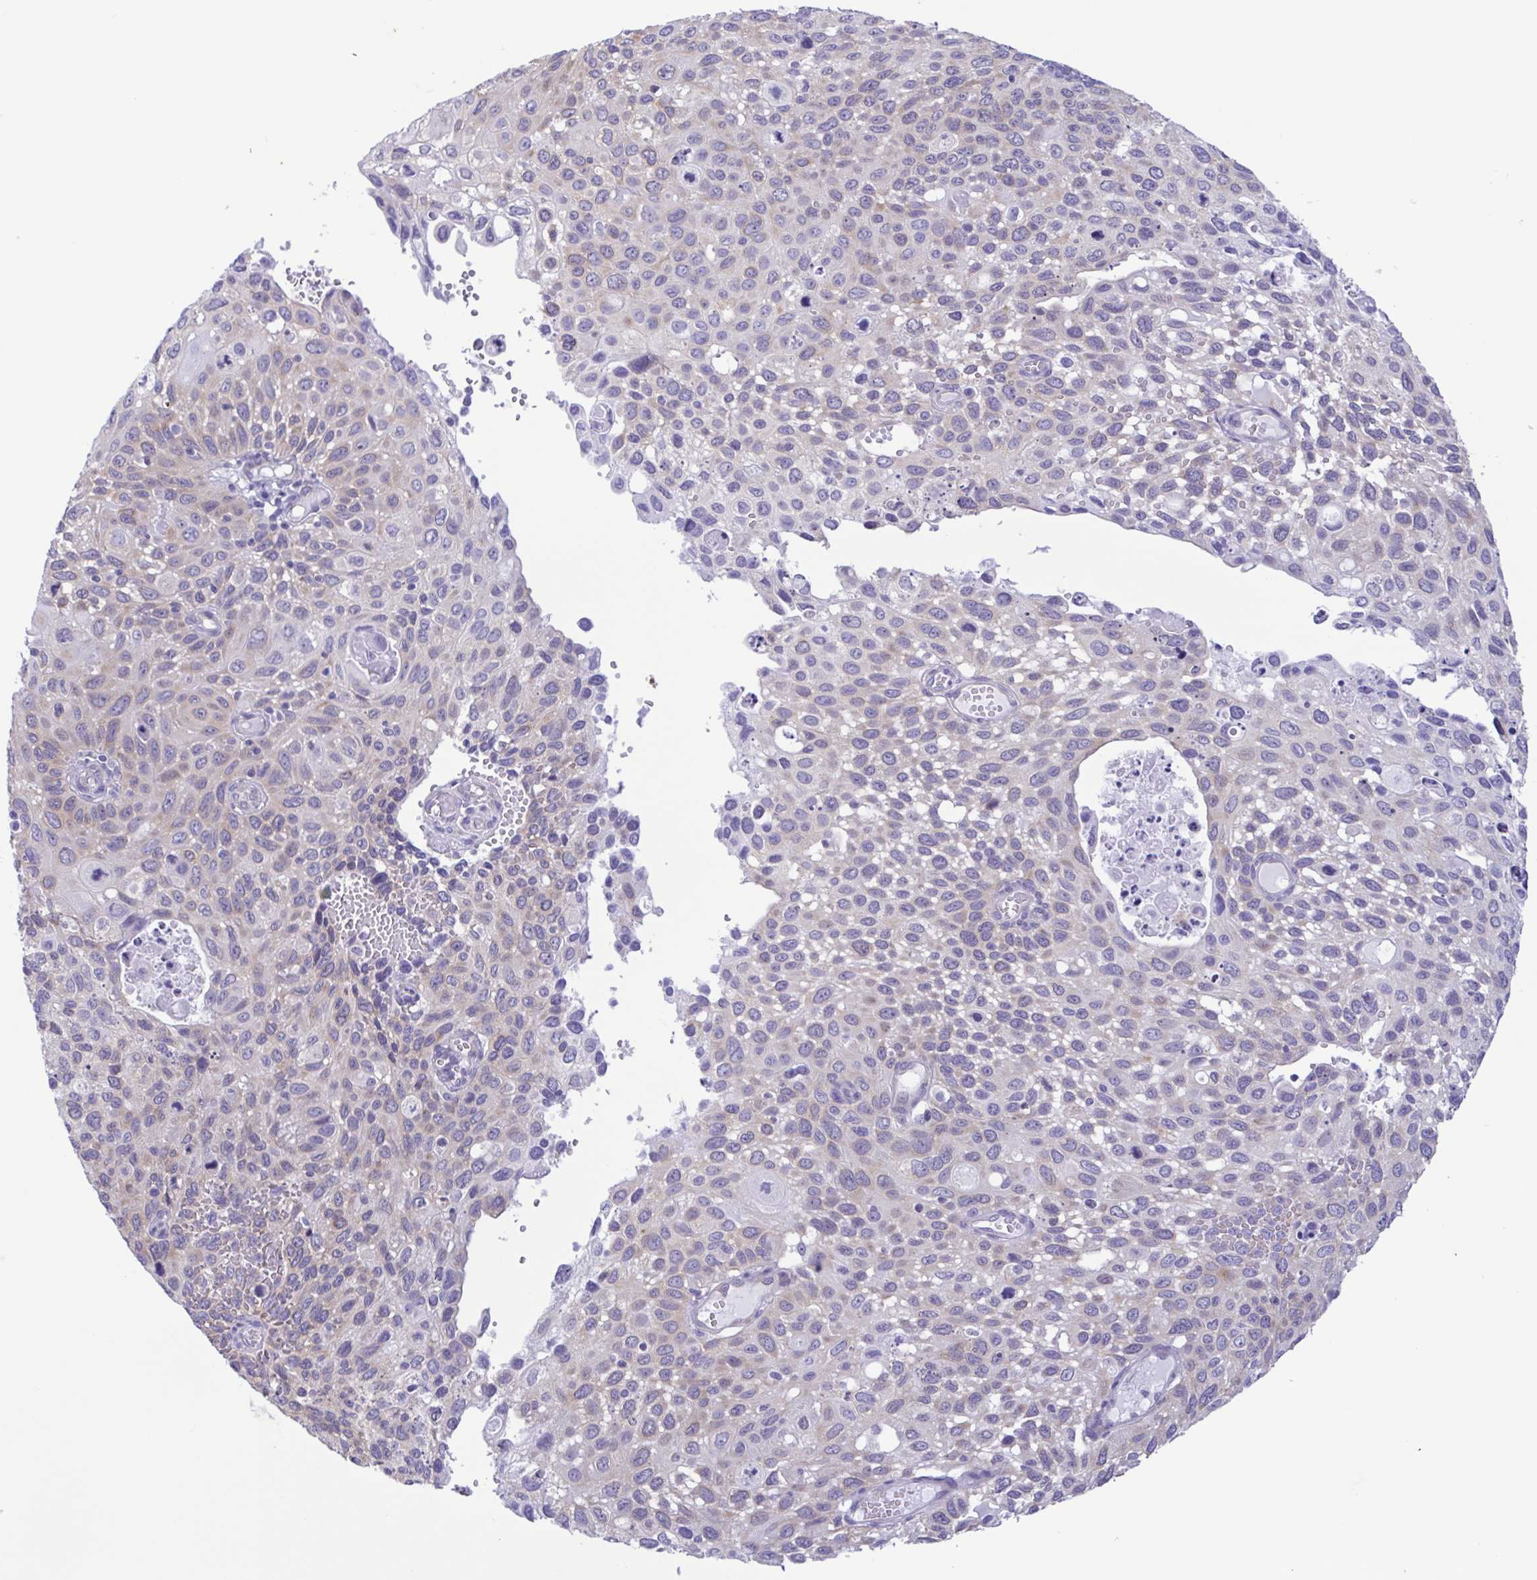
{"staining": {"intensity": "weak", "quantity": "<25%", "location": "cytoplasmic/membranous"}, "tissue": "cervical cancer", "cell_type": "Tumor cells", "image_type": "cancer", "snomed": [{"axis": "morphology", "description": "Squamous cell carcinoma, NOS"}, {"axis": "topography", "description": "Cervix"}], "caption": "The photomicrograph demonstrates no significant positivity in tumor cells of cervical cancer.", "gene": "TNNI3", "patient": {"sex": "female", "age": 70}}